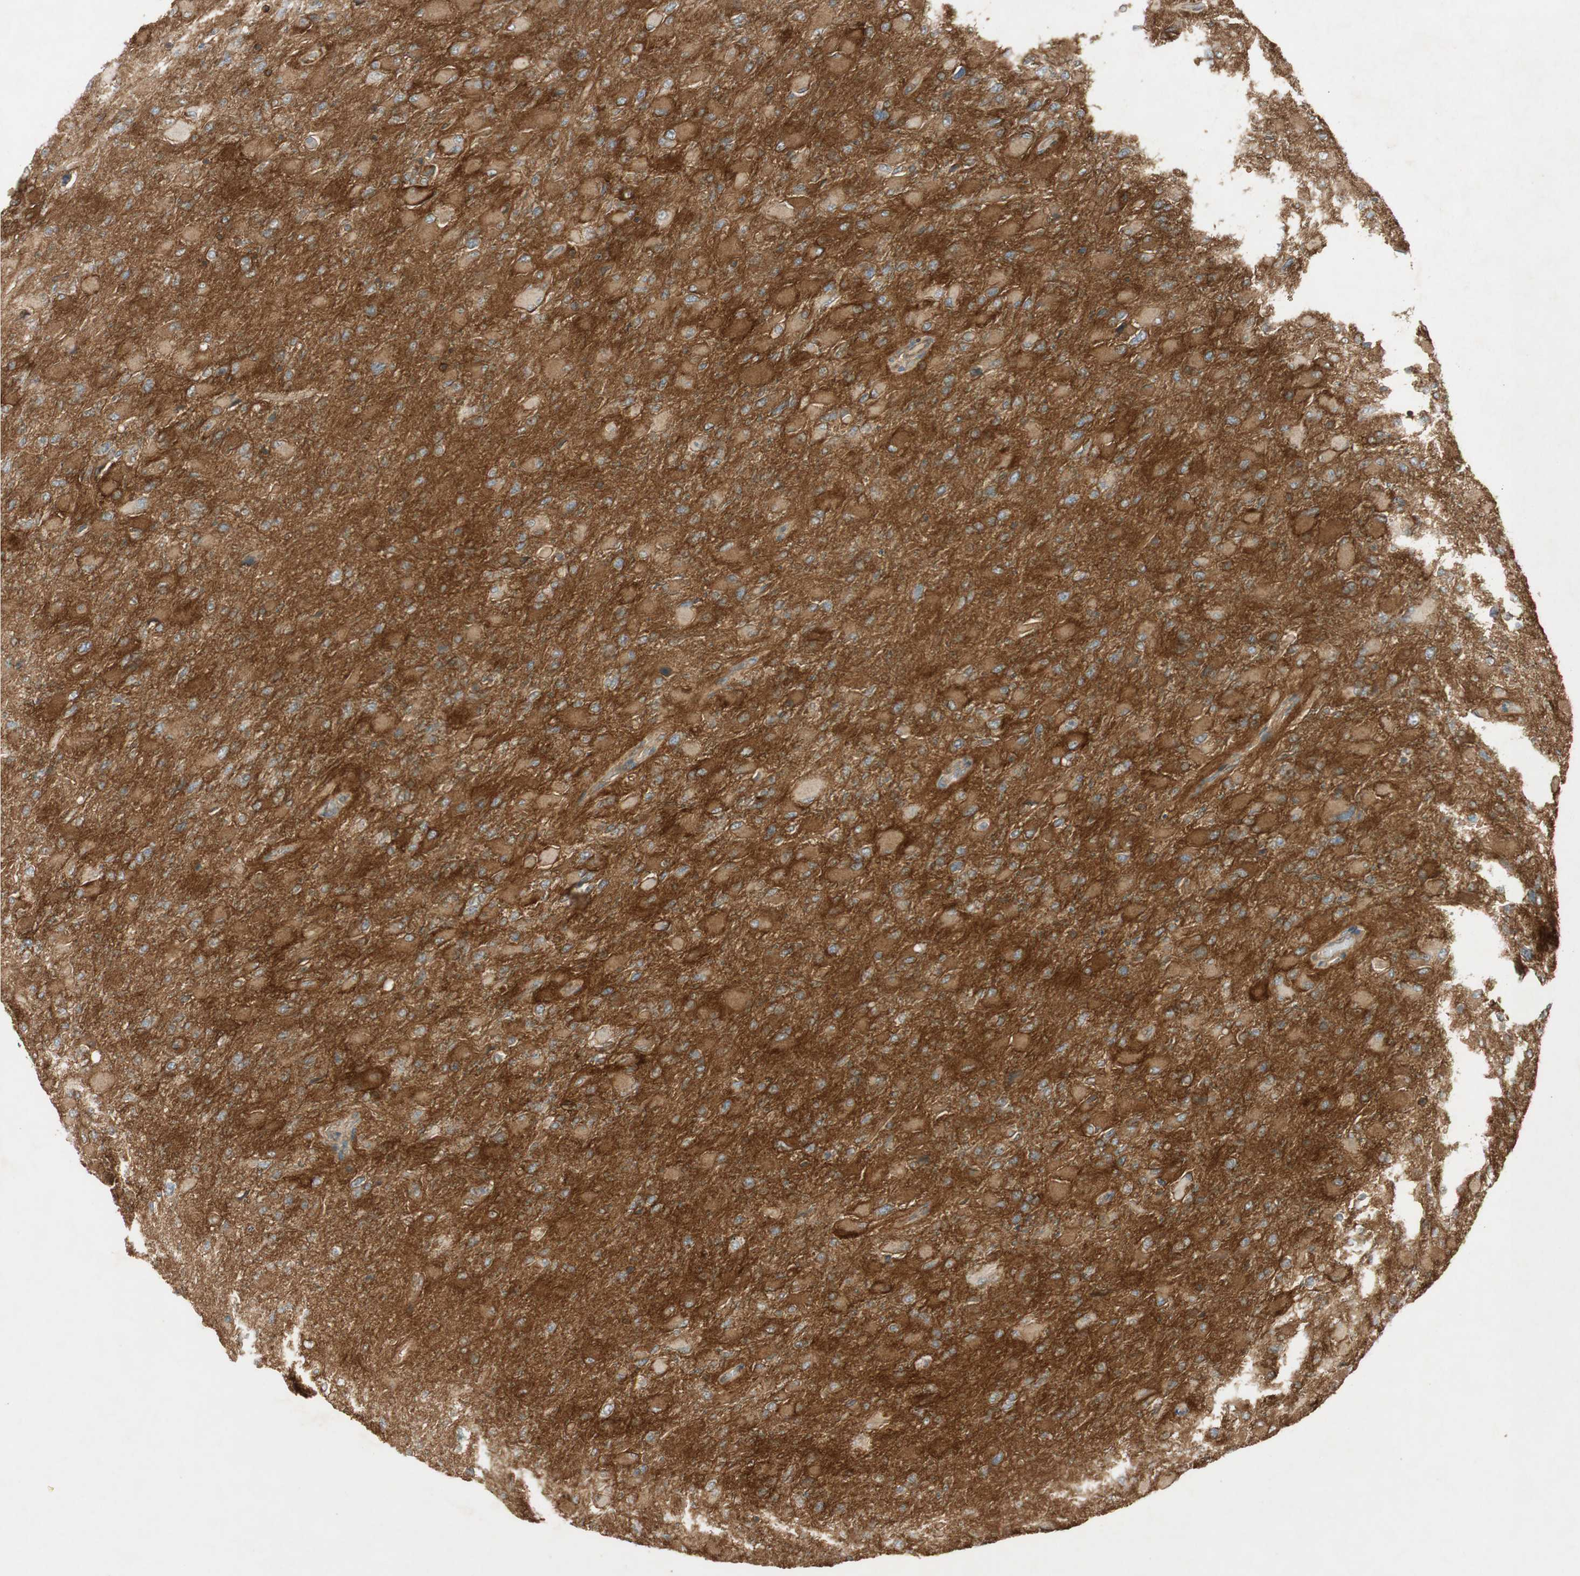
{"staining": {"intensity": "strong", "quantity": ">75%", "location": "cytoplasmic/membranous"}, "tissue": "glioma", "cell_type": "Tumor cells", "image_type": "cancer", "snomed": [{"axis": "morphology", "description": "Glioma, malignant, High grade"}, {"axis": "topography", "description": "Cerebral cortex"}], "caption": "Protein expression analysis of human malignant glioma (high-grade) reveals strong cytoplasmic/membranous positivity in about >75% of tumor cells. (brown staining indicates protein expression, while blue staining denotes nuclei).", "gene": "BTN3A3", "patient": {"sex": "female", "age": 36}}